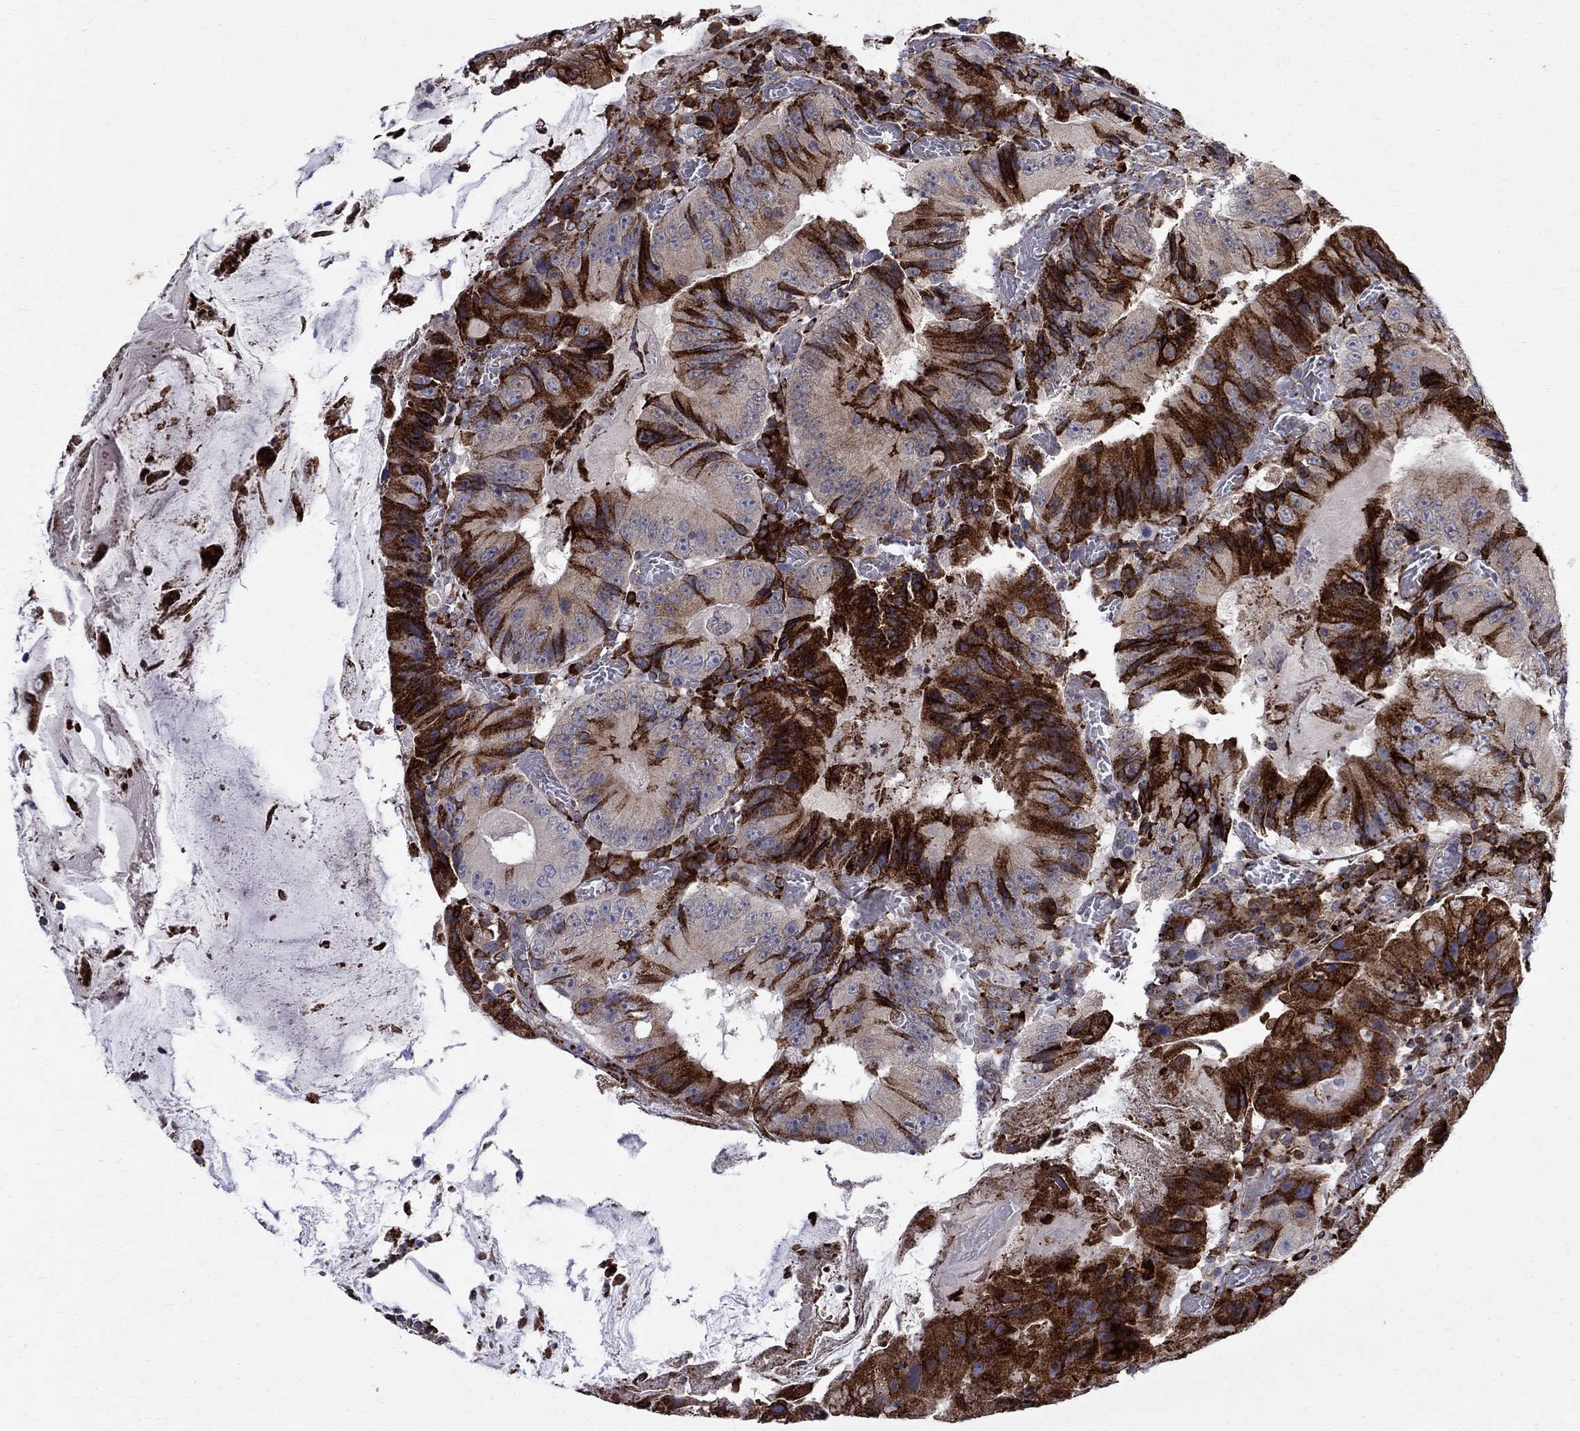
{"staining": {"intensity": "strong", "quantity": "25%-75%", "location": "cytoplasmic/membranous"}, "tissue": "colorectal cancer", "cell_type": "Tumor cells", "image_type": "cancer", "snomed": [{"axis": "morphology", "description": "Adenocarcinoma, NOS"}, {"axis": "topography", "description": "Colon"}], "caption": "This is a photomicrograph of immunohistochemistry staining of colorectal cancer, which shows strong expression in the cytoplasmic/membranous of tumor cells.", "gene": "CAB39L", "patient": {"sex": "female", "age": 86}}